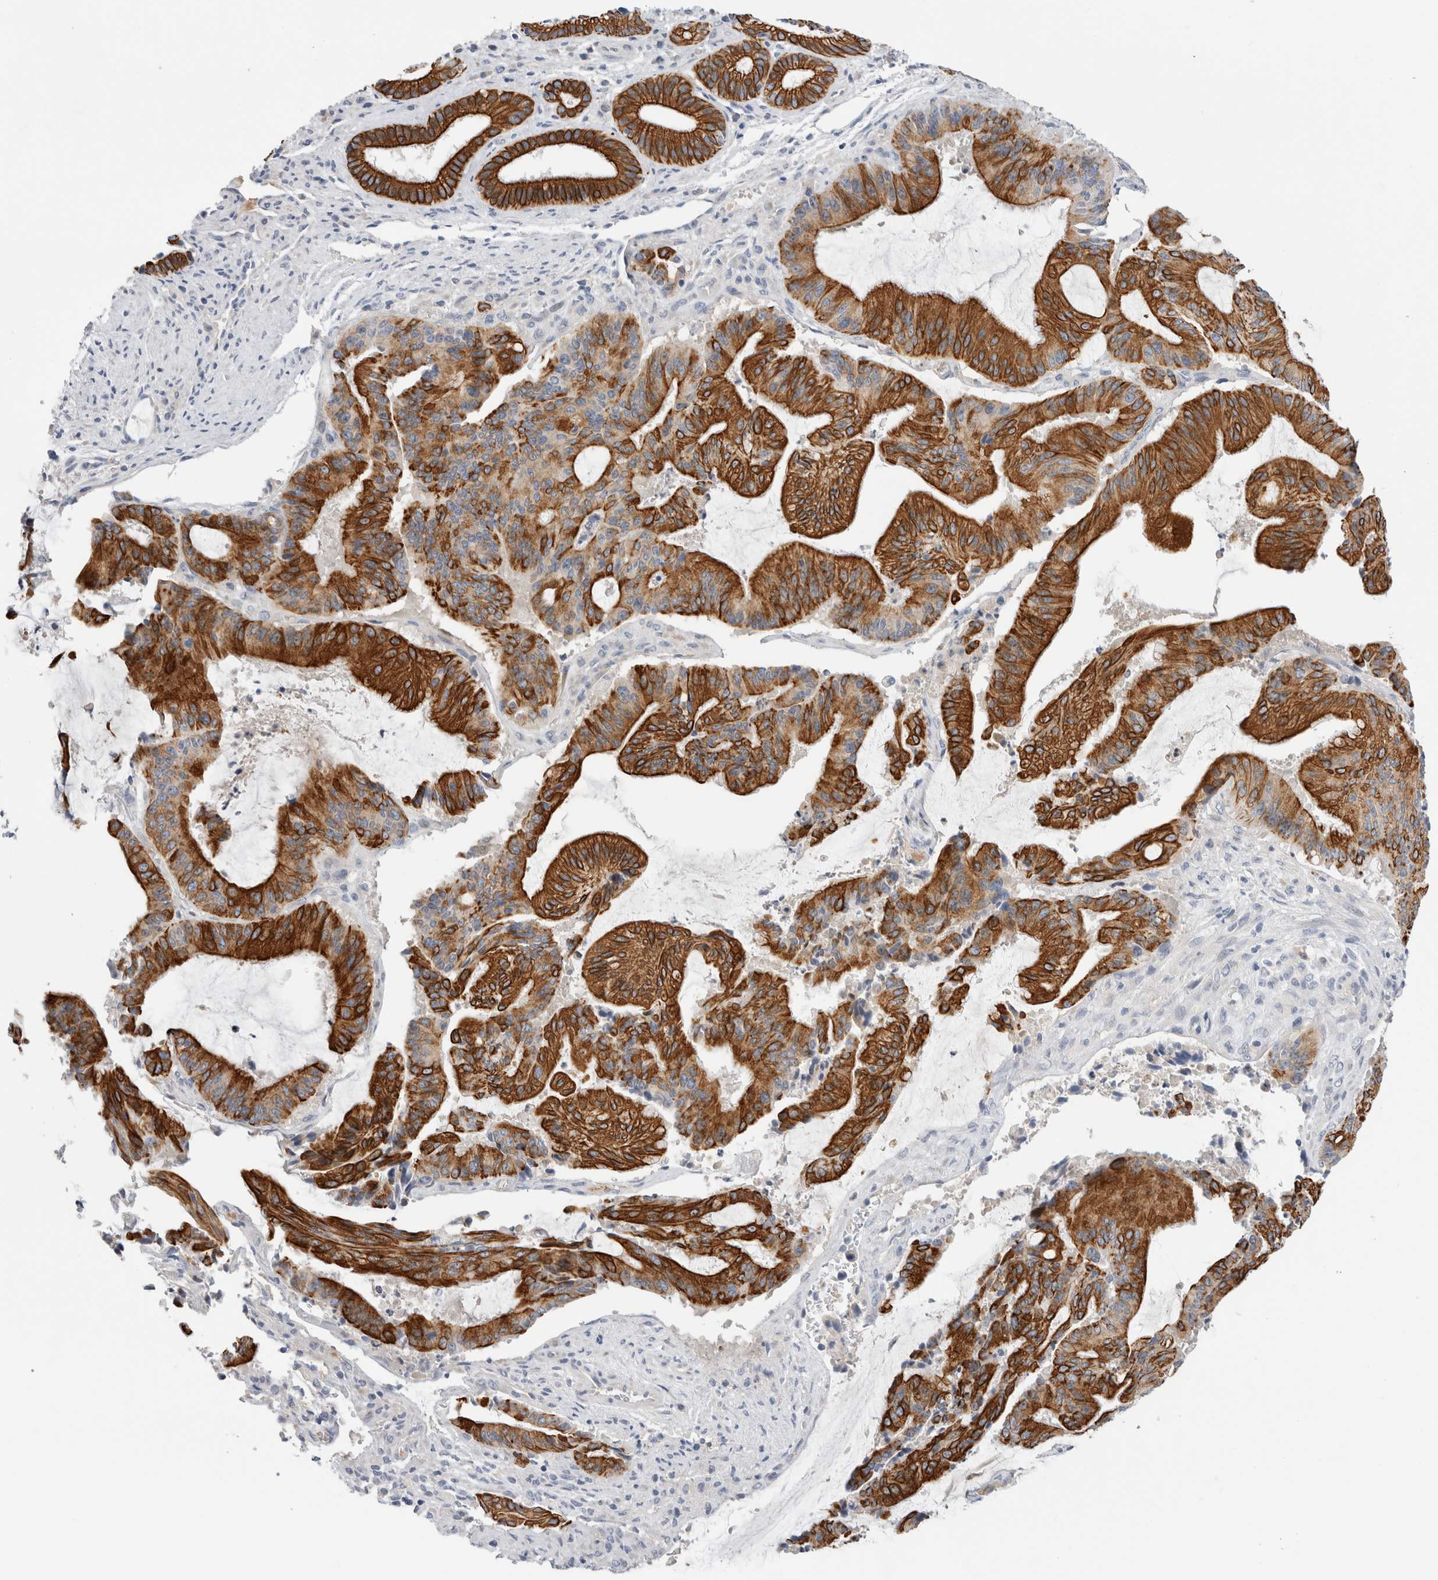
{"staining": {"intensity": "strong", "quantity": ">75%", "location": "cytoplasmic/membranous"}, "tissue": "liver cancer", "cell_type": "Tumor cells", "image_type": "cancer", "snomed": [{"axis": "morphology", "description": "Normal tissue, NOS"}, {"axis": "morphology", "description": "Cholangiocarcinoma"}, {"axis": "topography", "description": "Liver"}, {"axis": "topography", "description": "Peripheral nerve tissue"}], "caption": "A brown stain highlights strong cytoplasmic/membranous expression of a protein in liver cholangiocarcinoma tumor cells.", "gene": "SLC20A2", "patient": {"sex": "female", "age": 73}}